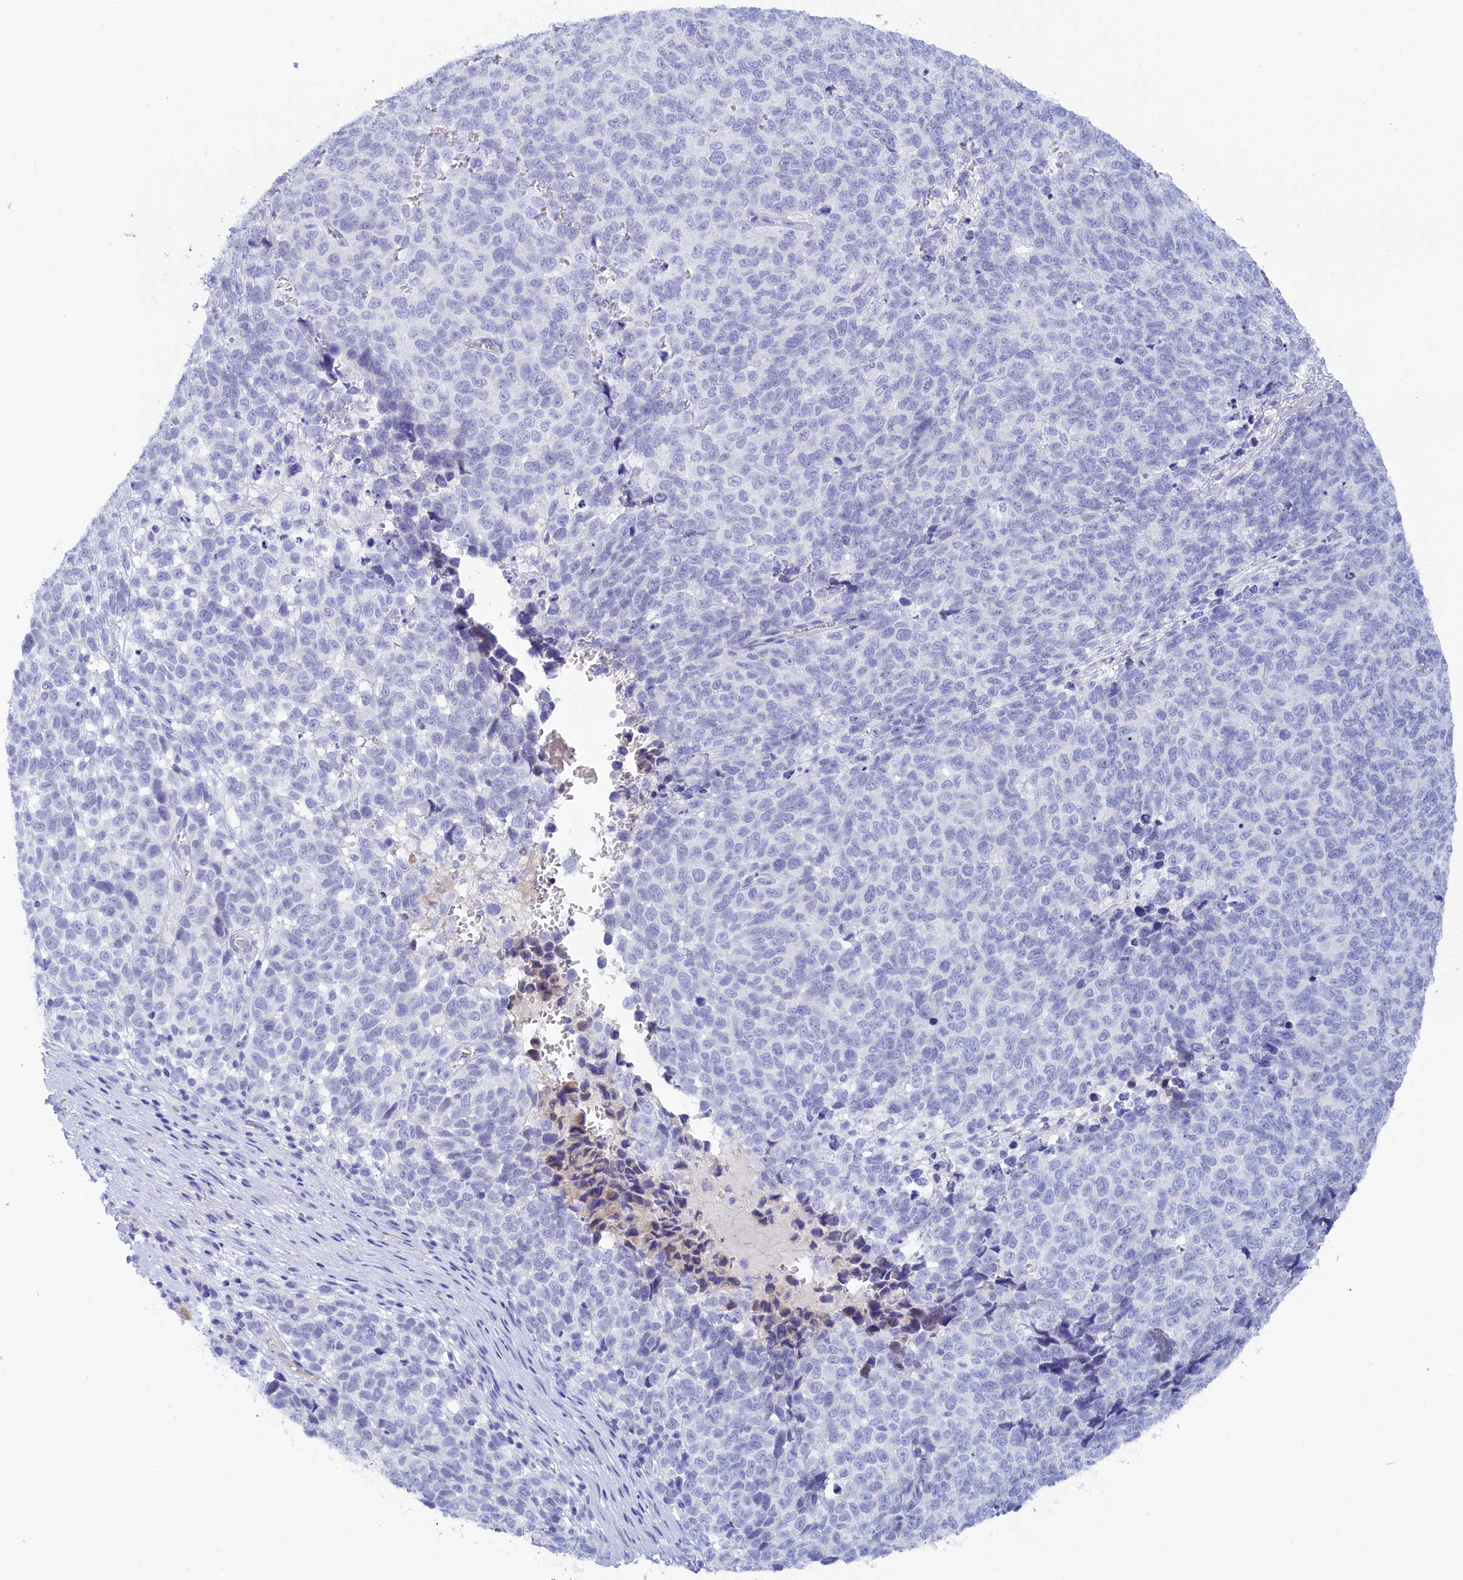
{"staining": {"intensity": "negative", "quantity": "none", "location": "none"}, "tissue": "melanoma", "cell_type": "Tumor cells", "image_type": "cancer", "snomed": [{"axis": "morphology", "description": "Malignant melanoma, NOS"}, {"axis": "topography", "description": "Nose, NOS"}], "caption": "Histopathology image shows no significant protein staining in tumor cells of melanoma.", "gene": "TRIM10", "patient": {"sex": "female", "age": 48}}